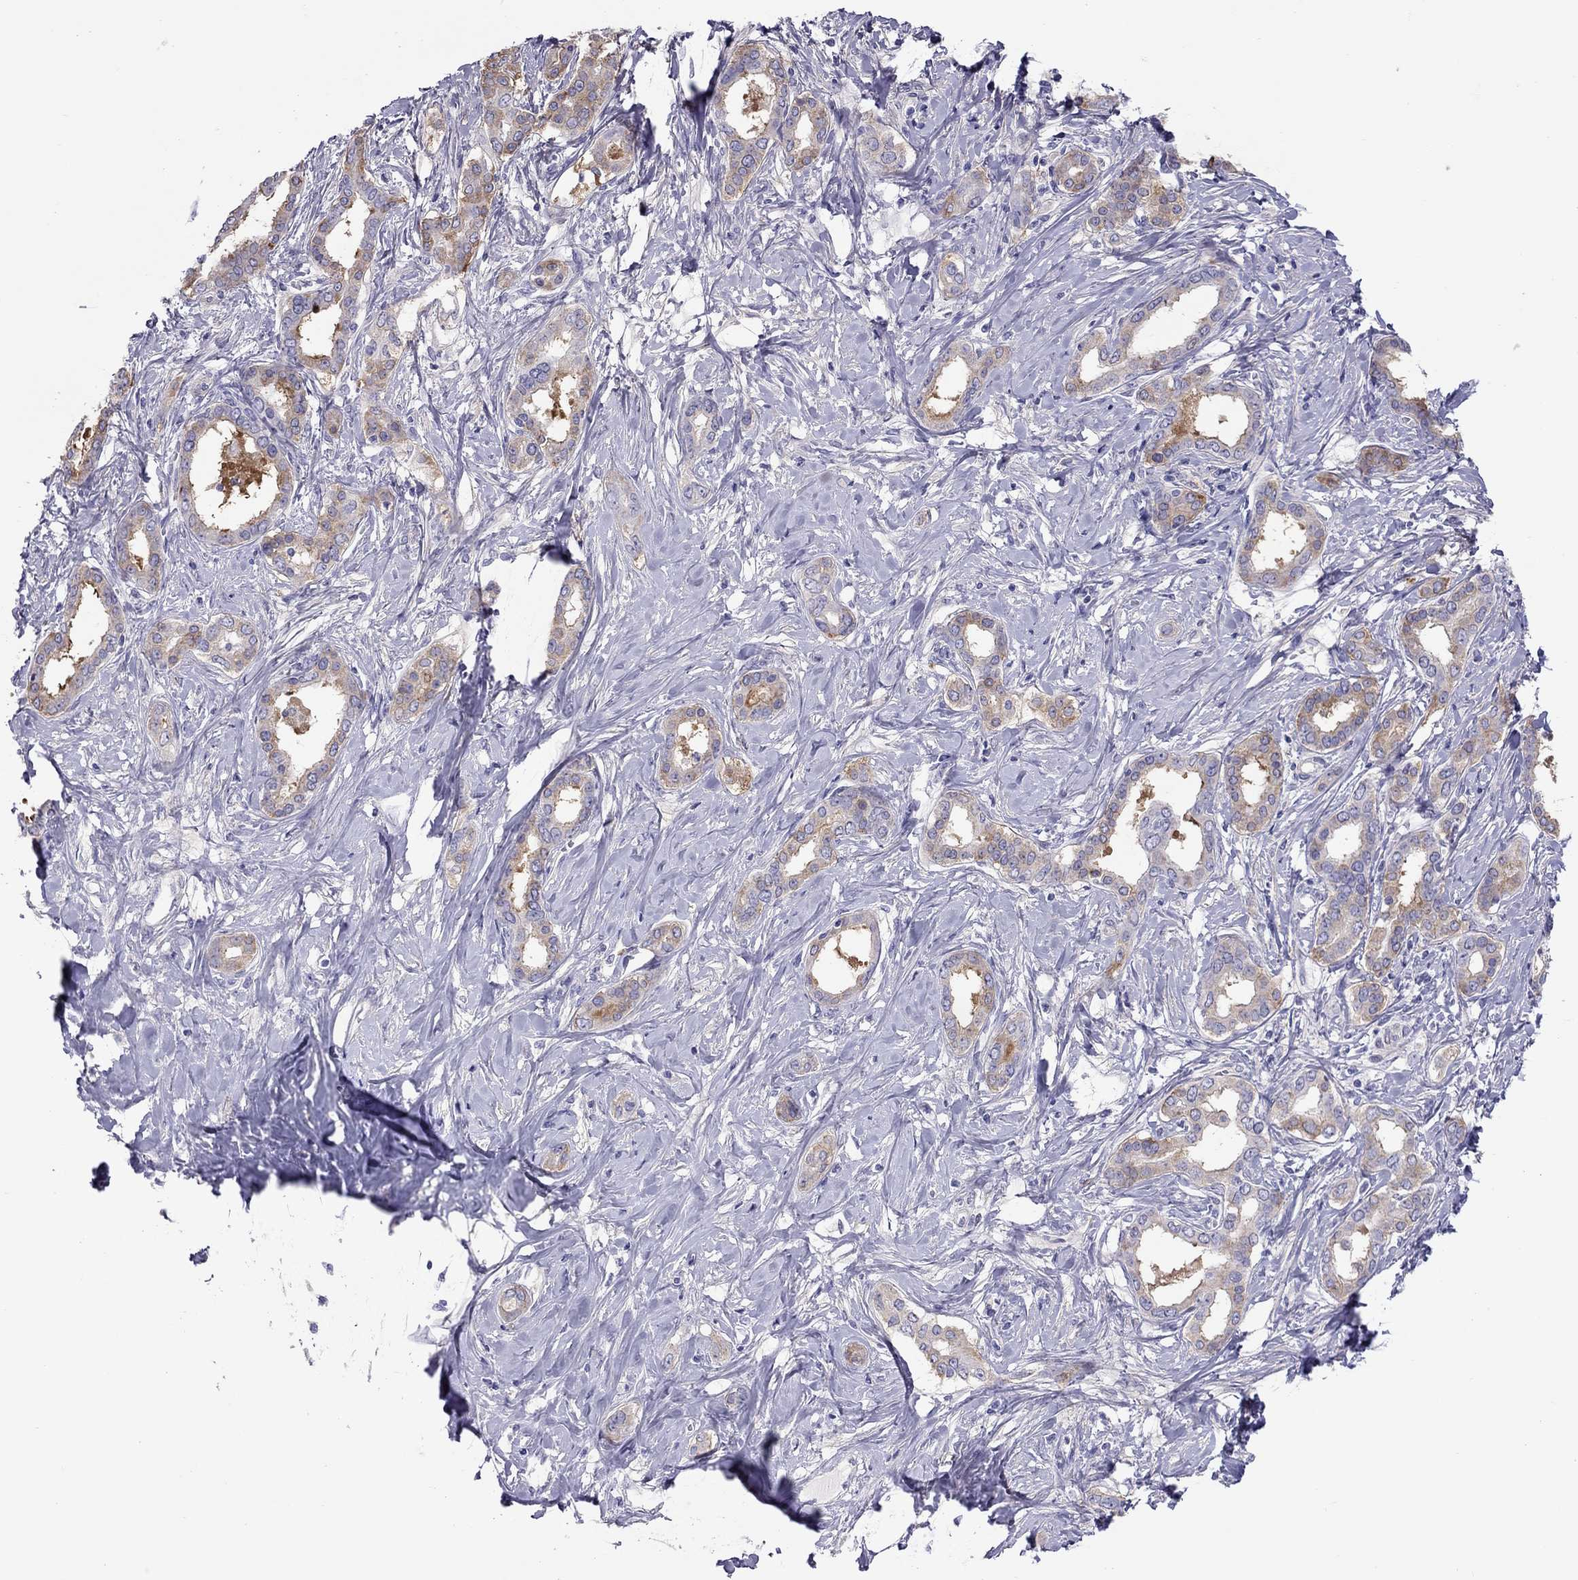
{"staining": {"intensity": "moderate", "quantity": ">75%", "location": "cytoplasmic/membranous"}, "tissue": "liver cancer", "cell_type": "Tumor cells", "image_type": "cancer", "snomed": [{"axis": "morphology", "description": "Cholangiocarcinoma"}, {"axis": "topography", "description": "Liver"}], "caption": "Immunohistochemical staining of liver cancer displays medium levels of moderate cytoplasmic/membranous staining in approximately >75% of tumor cells. Nuclei are stained in blue.", "gene": "ALOX15B", "patient": {"sex": "female", "age": 47}}